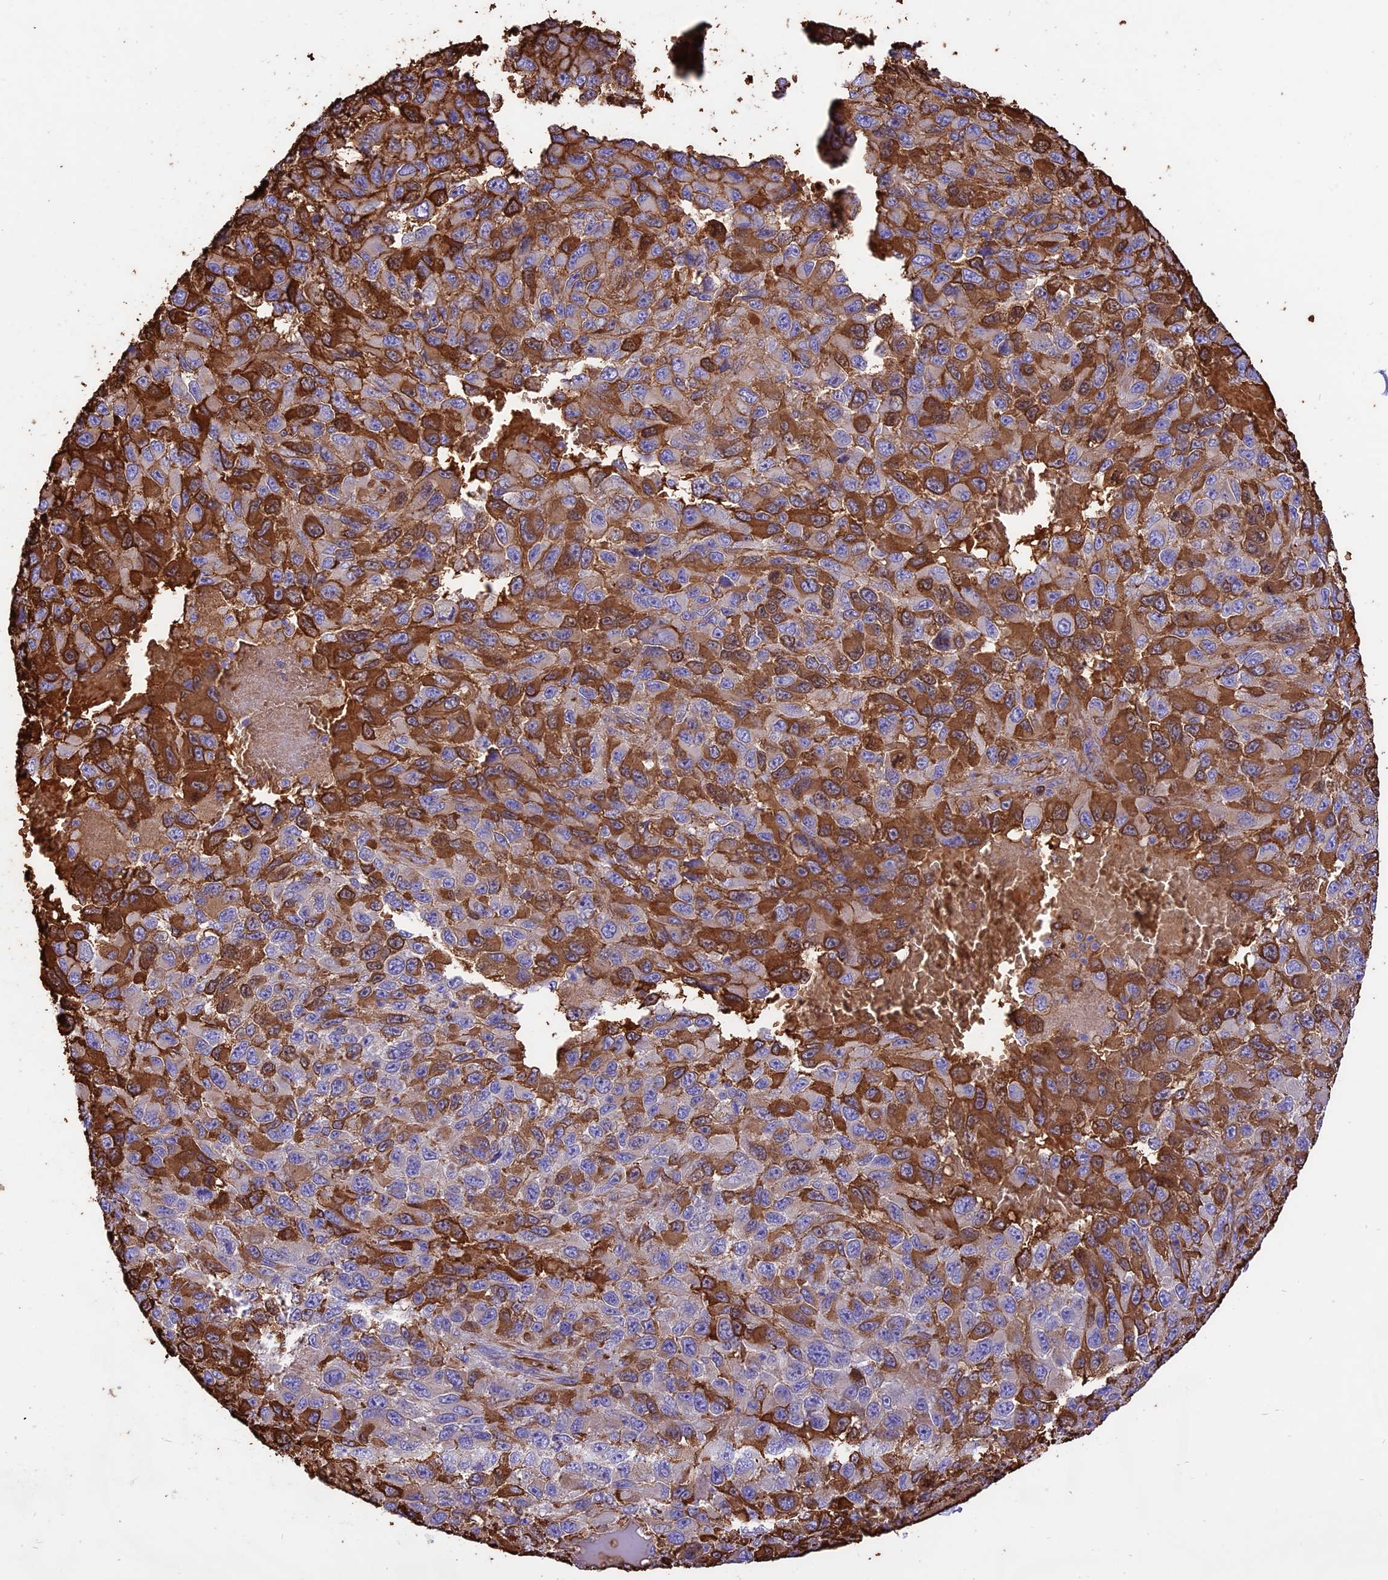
{"staining": {"intensity": "strong", "quantity": "<25%", "location": "cytoplasmic/membranous"}, "tissue": "melanoma", "cell_type": "Tumor cells", "image_type": "cancer", "snomed": [{"axis": "morphology", "description": "Normal tissue, NOS"}, {"axis": "morphology", "description": "Malignant melanoma, NOS"}, {"axis": "topography", "description": "Skin"}], "caption": "Melanoma was stained to show a protein in brown. There is medium levels of strong cytoplasmic/membranous expression in approximately <25% of tumor cells.", "gene": "TTC4", "patient": {"sex": "female", "age": 96}}